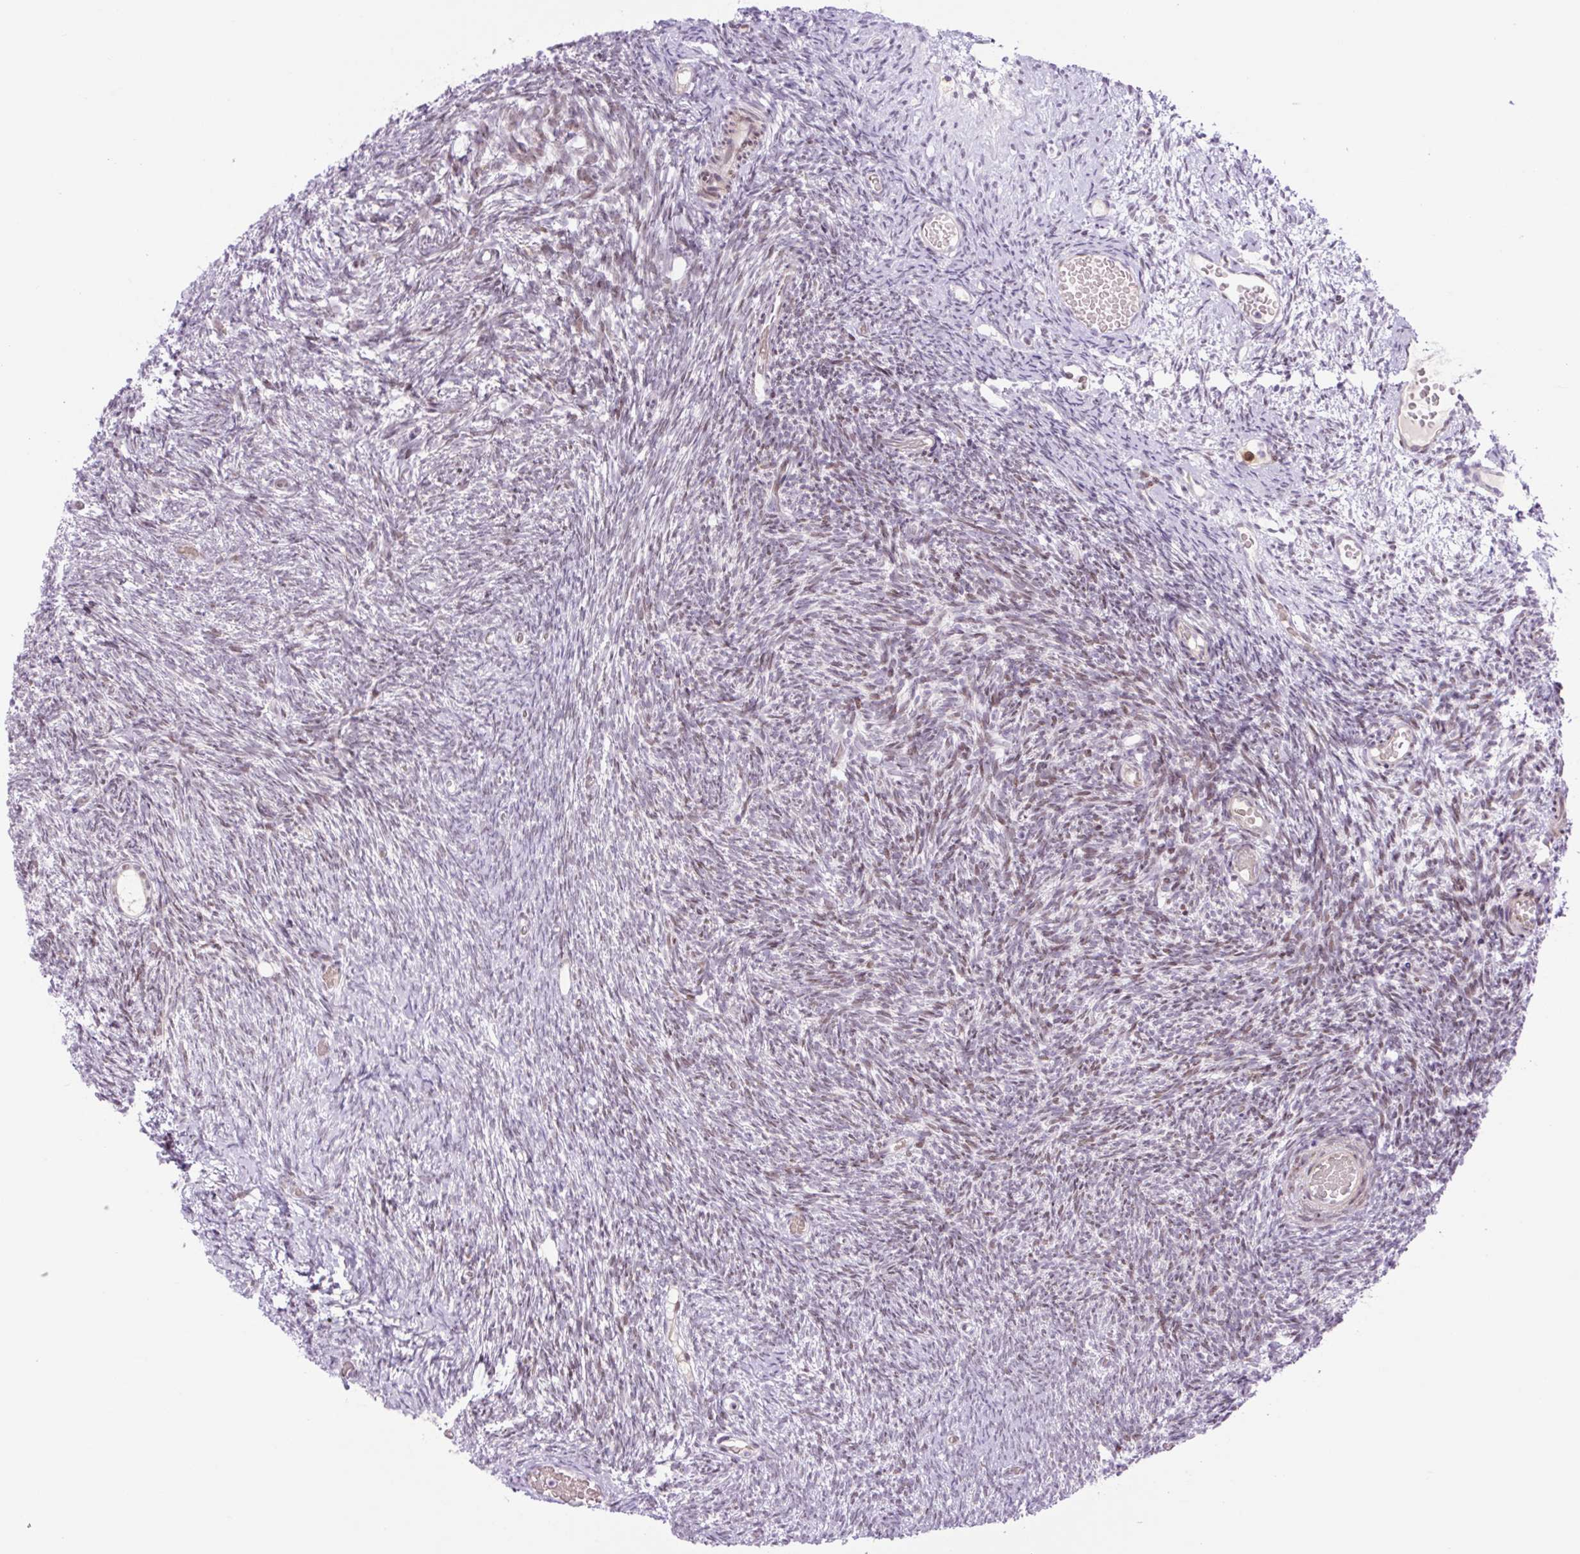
{"staining": {"intensity": "negative", "quantity": "none", "location": "none"}, "tissue": "ovary", "cell_type": "Follicle cells", "image_type": "normal", "snomed": [{"axis": "morphology", "description": "Normal tissue, NOS"}, {"axis": "topography", "description": "Ovary"}], "caption": "A histopathology image of human ovary is negative for staining in follicle cells. (DAB (3,3'-diaminobenzidine) IHC with hematoxylin counter stain).", "gene": "ENSG00000268750", "patient": {"sex": "female", "age": 39}}